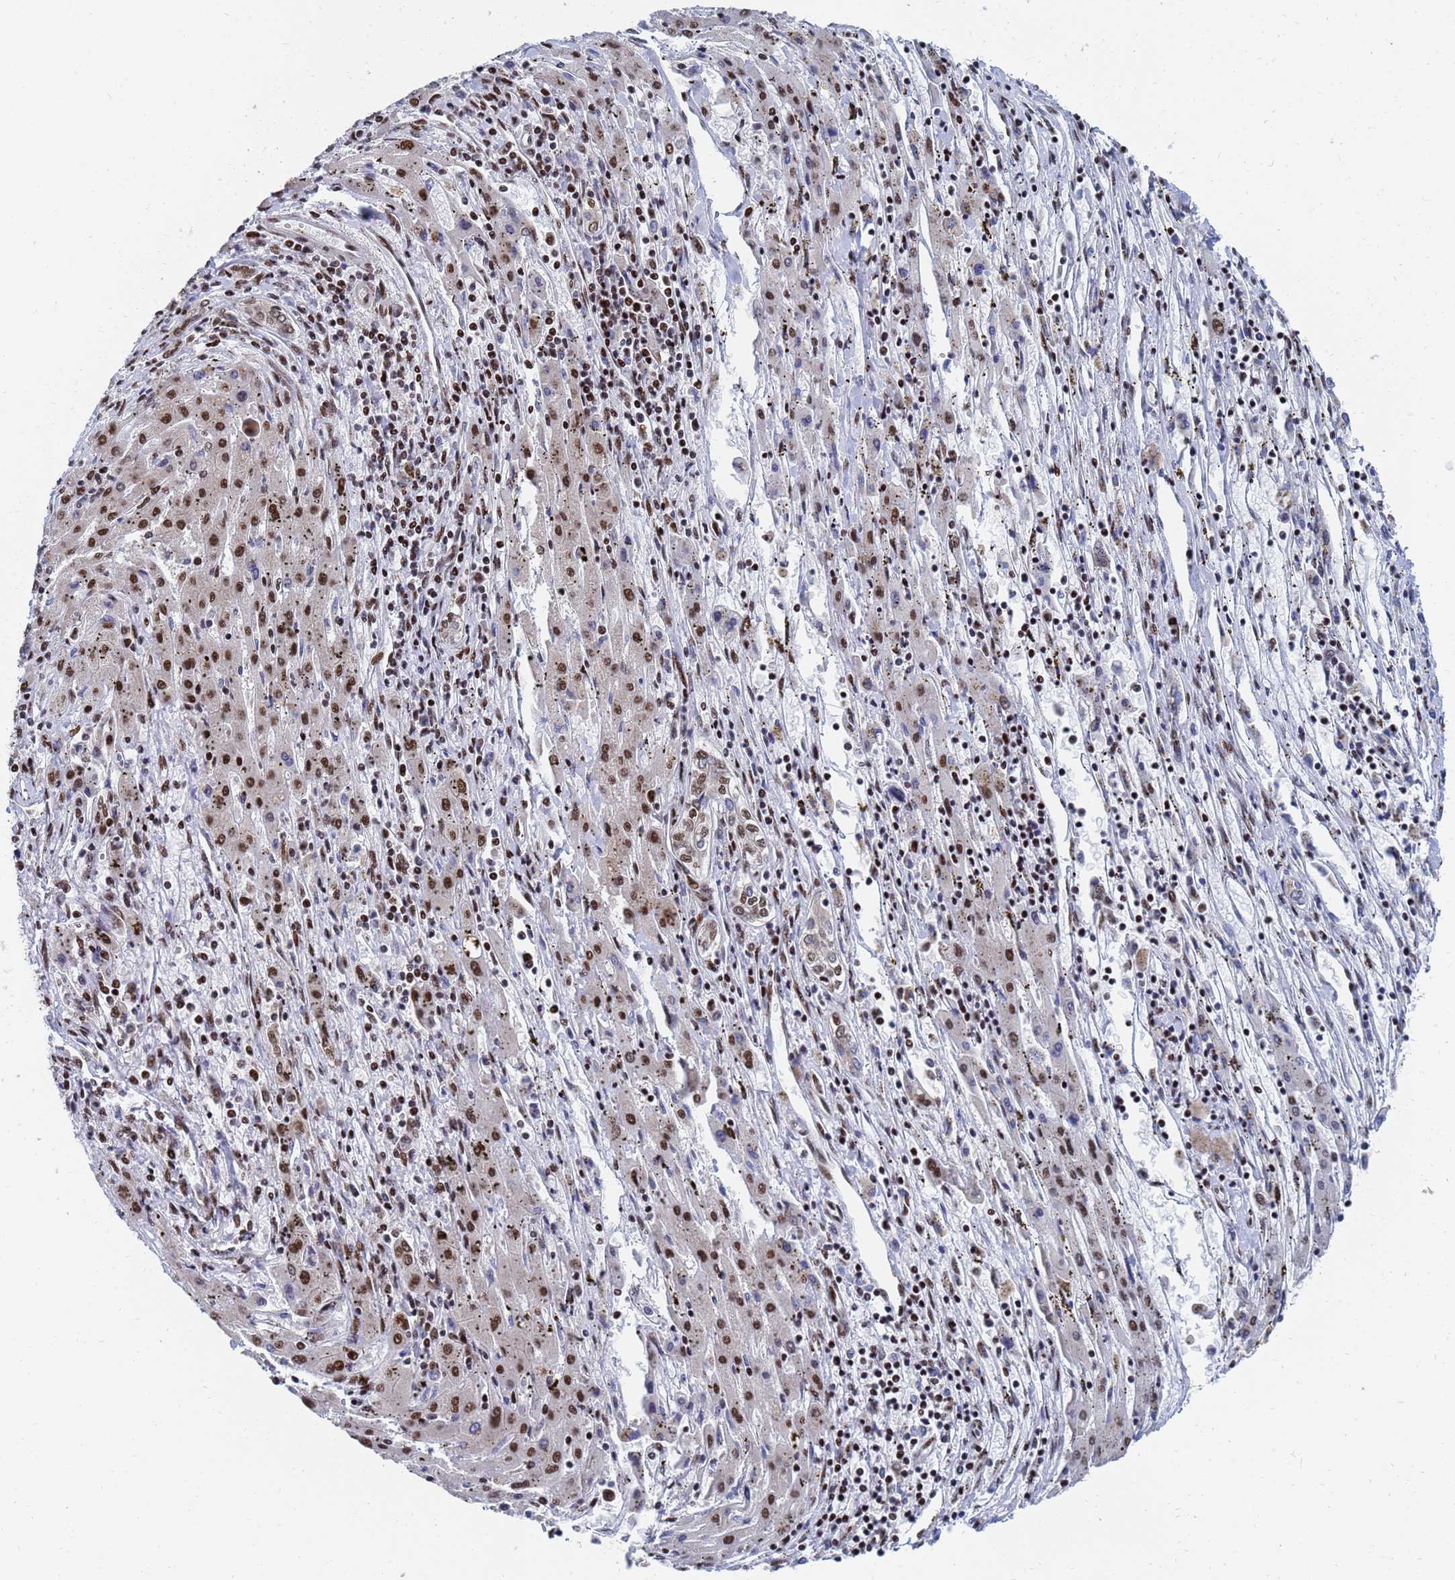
{"staining": {"intensity": "moderate", "quantity": "25%-75%", "location": "nuclear"}, "tissue": "liver cancer", "cell_type": "Tumor cells", "image_type": "cancer", "snomed": [{"axis": "morphology", "description": "Carcinoma, Hepatocellular, NOS"}, {"axis": "topography", "description": "Liver"}], "caption": "A high-resolution micrograph shows immunohistochemistry (IHC) staining of liver hepatocellular carcinoma, which reveals moderate nuclear positivity in about 25%-75% of tumor cells. The protein of interest is stained brown, and the nuclei are stained in blue (DAB IHC with brightfield microscopy, high magnification).", "gene": "AP5Z1", "patient": {"sex": "male", "age": 72}}